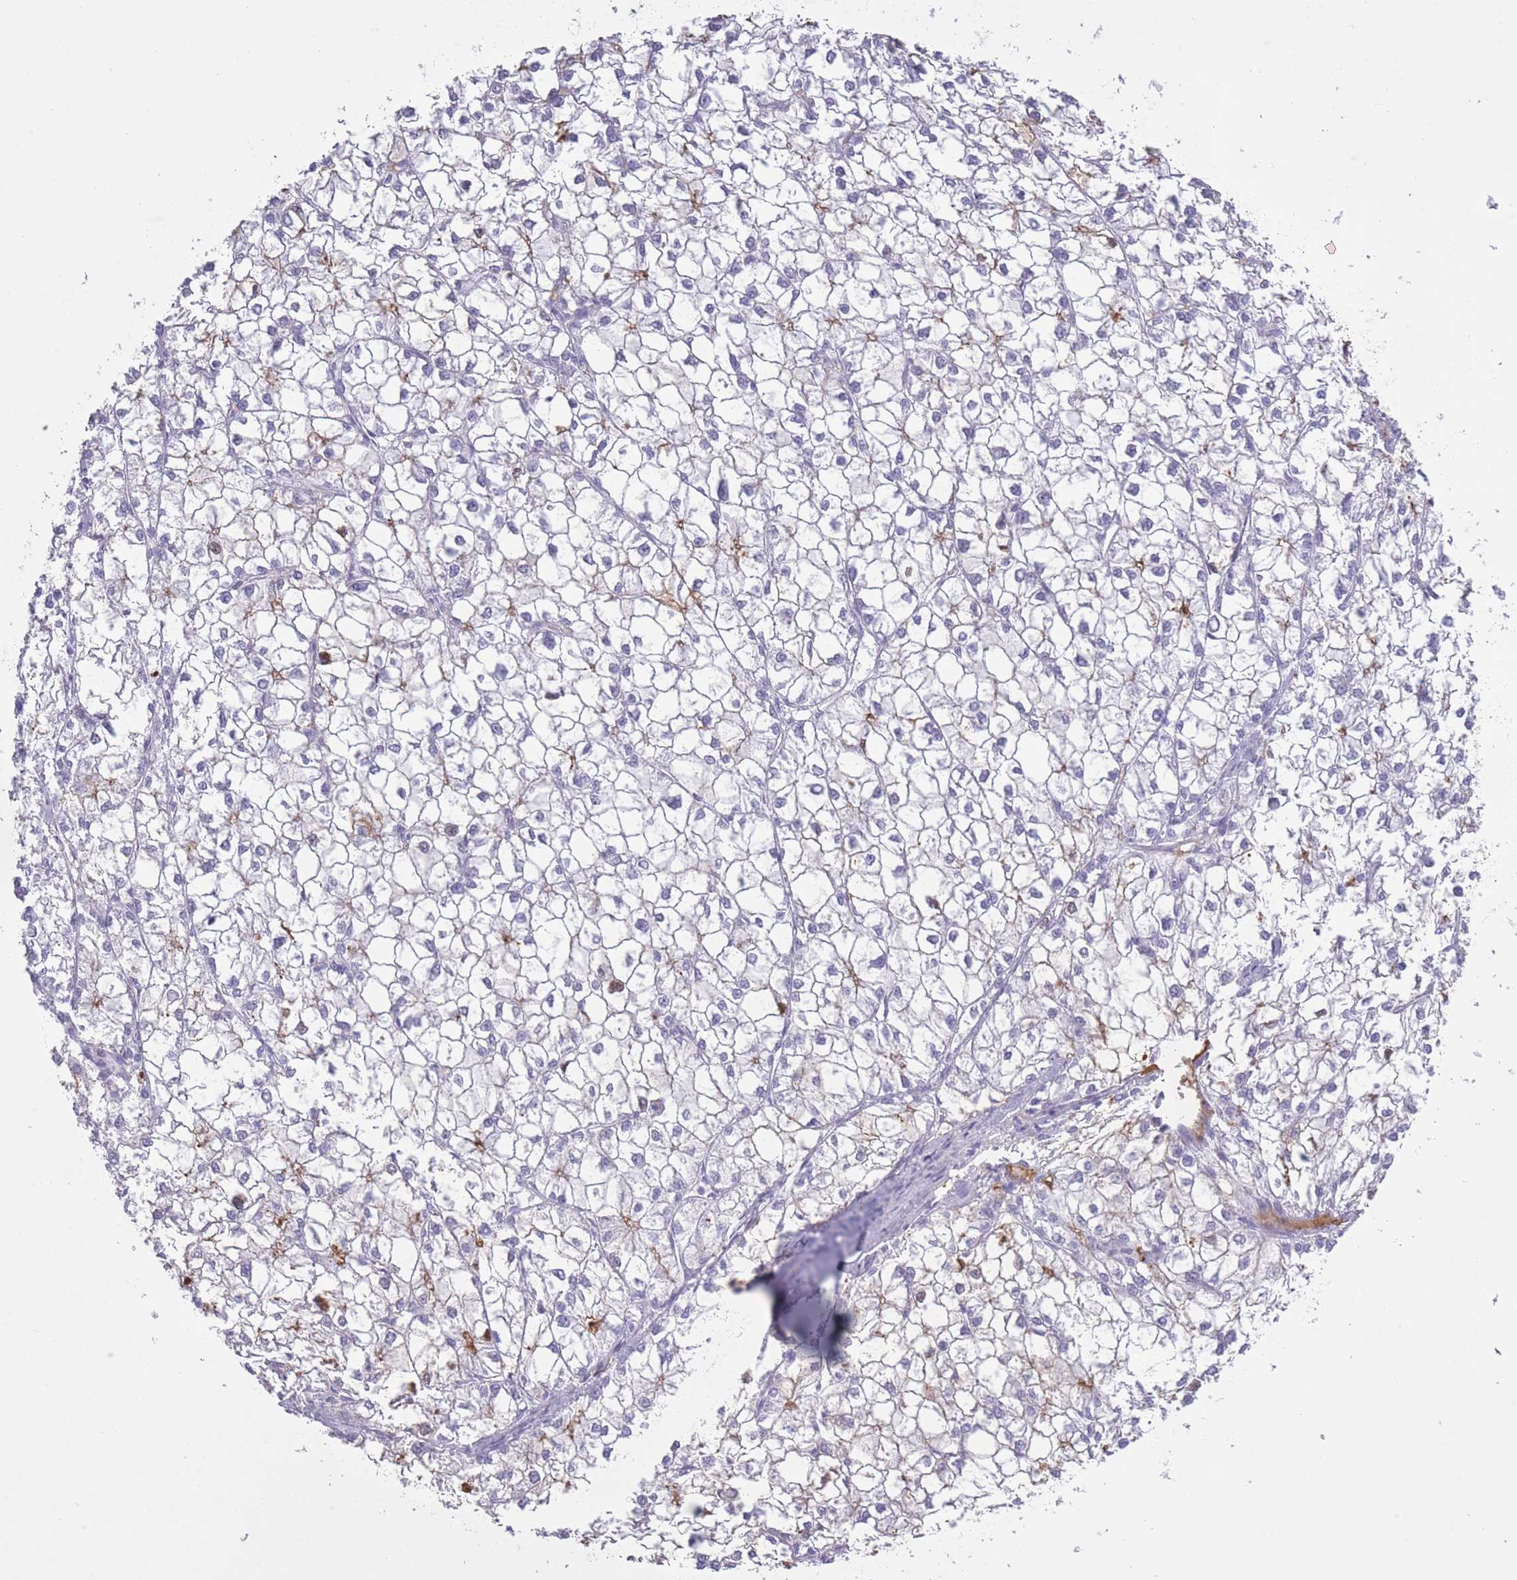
{"staining": {"intensity": "moderate", "quantity": "<25%", "location": "nuclear"}, "tissue": "liver cancer", "cell_type": "Tumor cells", "image_type": "cancer", "snomed": [{"axis": "morphology", "description": "Carcinoma, Hepatocellular, NOS"}, {"axis": "topography", "description": "Liver"}], "caption": "Protein expression analysis of liver cancer reveals moderate nuclear staining in approximately <25% of tumor cells. (Stains: DAB (3,3'-diaminobenzidine) in brown, nuclei in blue, Microscopy: brightfield microscopy at high magnification).", "gene": "AP3S2", "patient": {"sex": "female", "age": 43}}